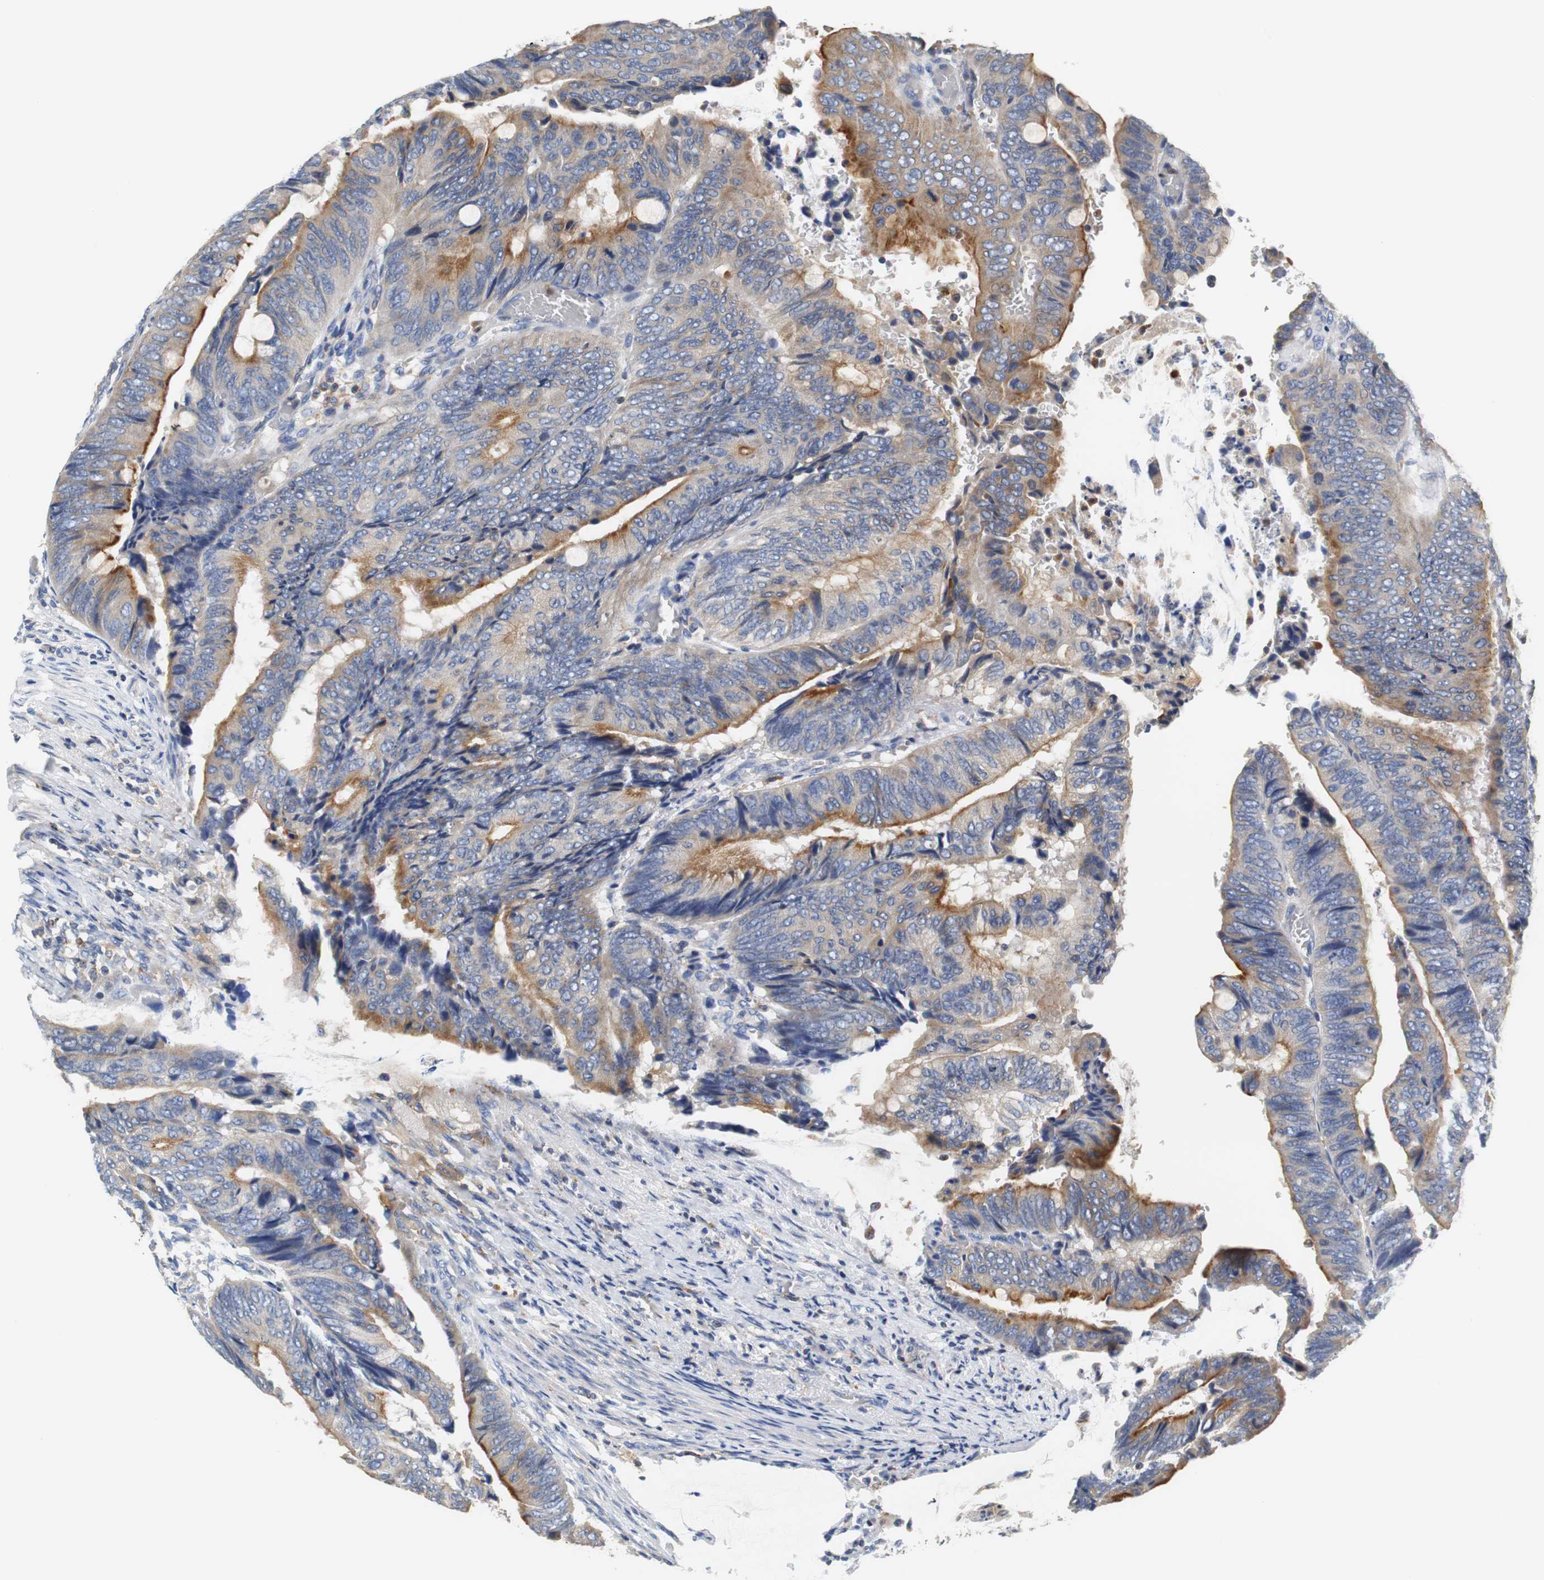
{"staining": {"intensity": "moderate", "quantity": "25%-75%", "location": "cytoplasmic/membranous"}, "tissue": "colorectal cancer", "cell_type": "Tumor cells", "image_type": "cancer", "snomed": [{"axis": "morphology", "description": "Normal tissue, NOS"}, {"axis": "morphology", "description": "Adenocarcinoma, NOS"}, {"axis": "topography", "description": "Rectum"}, {"axis": "topography", "description": "Peripheral nerve tissue"}], "caption": "A brown stain shows moderate cytoplasmic/membranous positivity of a protein in colorectal cancer (adenocarcinoma) tumor cells.", "gene": "VAMP8", "patient": {"sex": "male", "age": 92}}